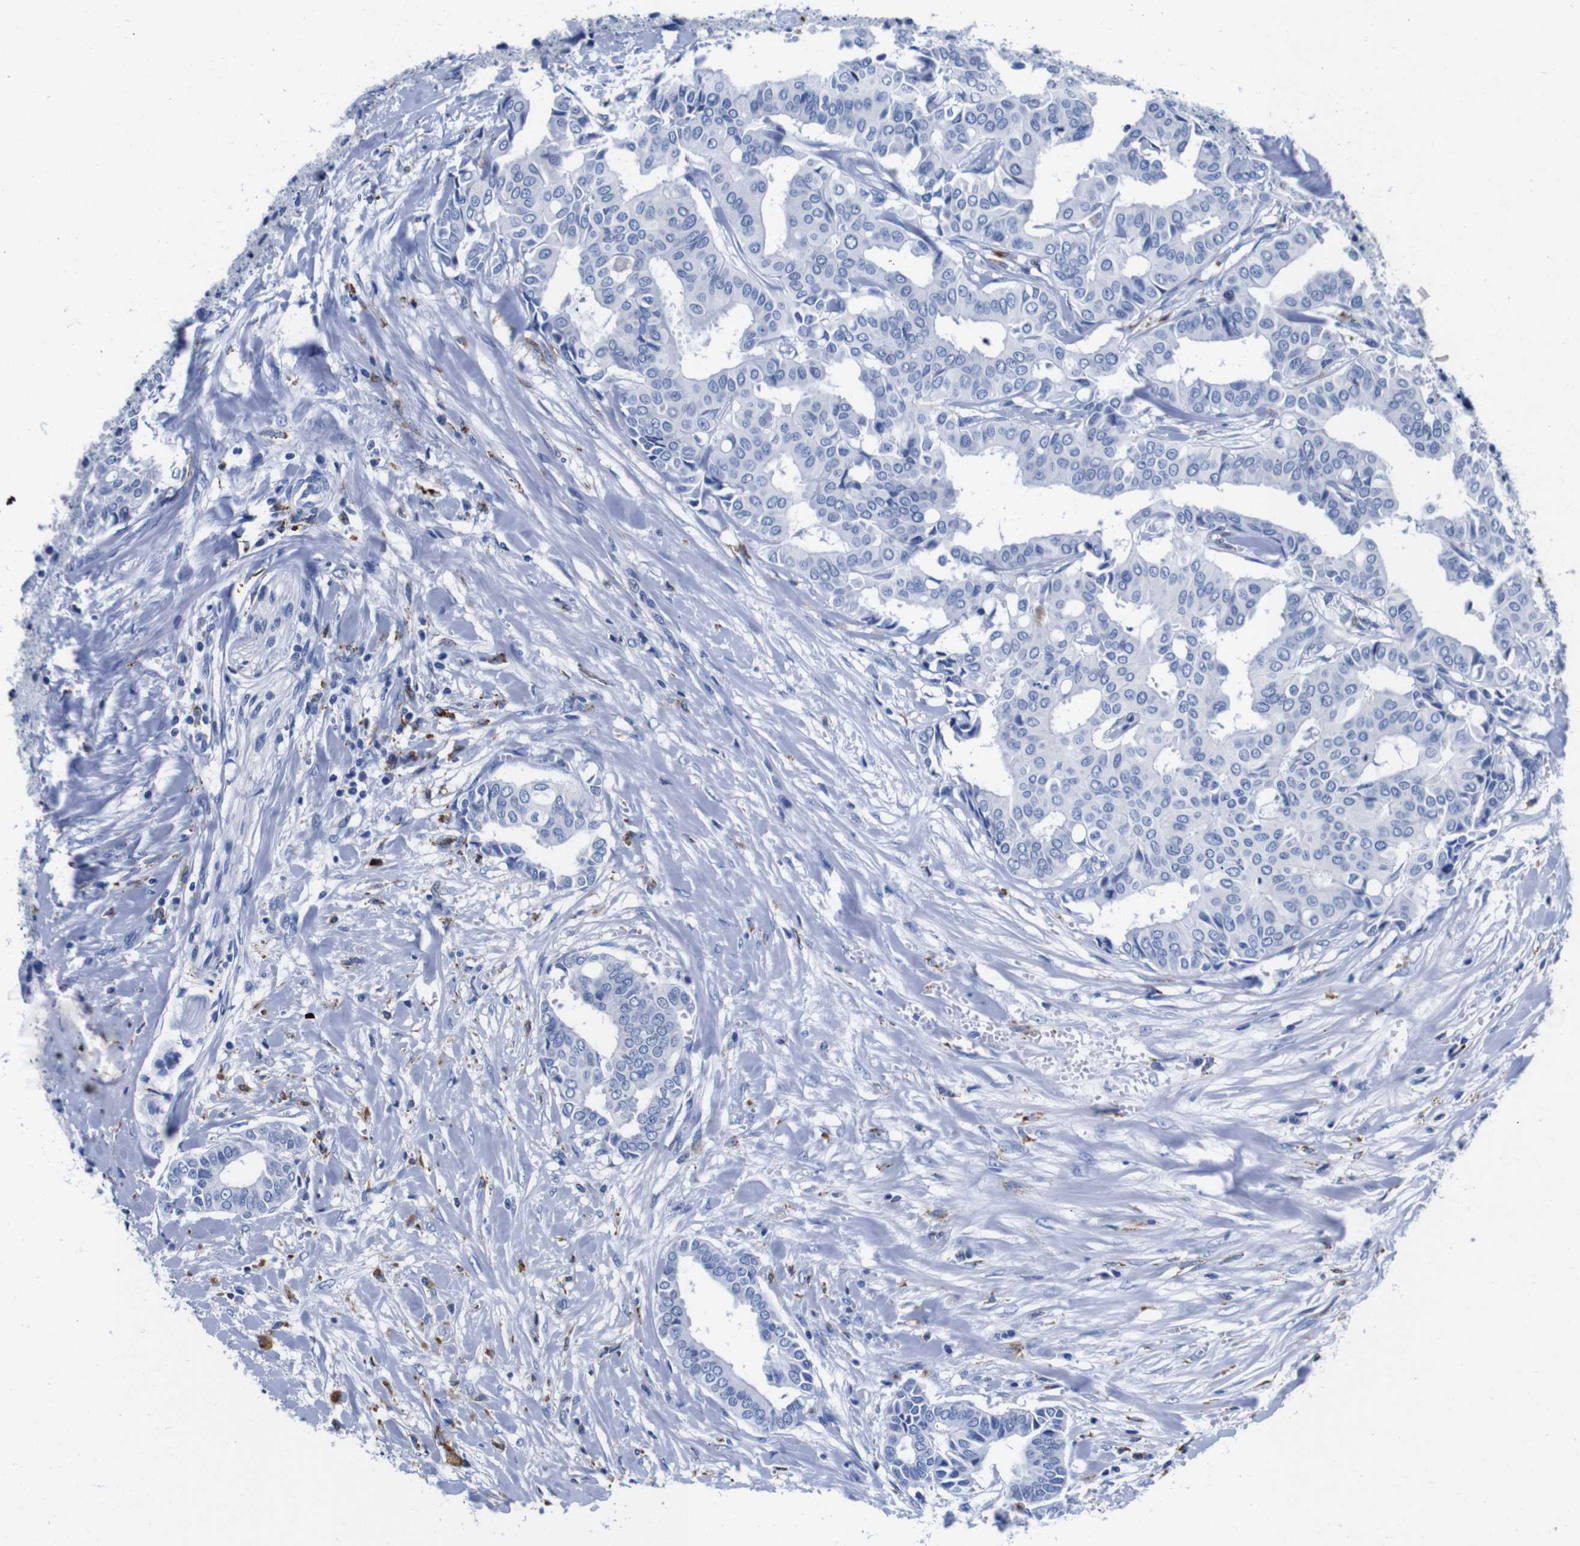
{"staining": {"intensity": "negative", "quantity": "none", "location": "none"}, "tissue": "head and neck cancer", "cell_type": "Tumor cells", "image_type": "cancer", "snomed": [{"axis": "morphology", "description": "Adenocarcinoma, NOS"}, {"axis": "topography", "description": "Salivary gland"}, {"axis": "topography", "description": "Head-Neck"}], "caption": "A high-resolution histopathology image shows immunohistochemistry (IHC) staining of head and neck cancer, which displays no significant expression in tumor cells.", "gene": "HLA-DMB", "patient": {"sex": "female", "age": 59}}